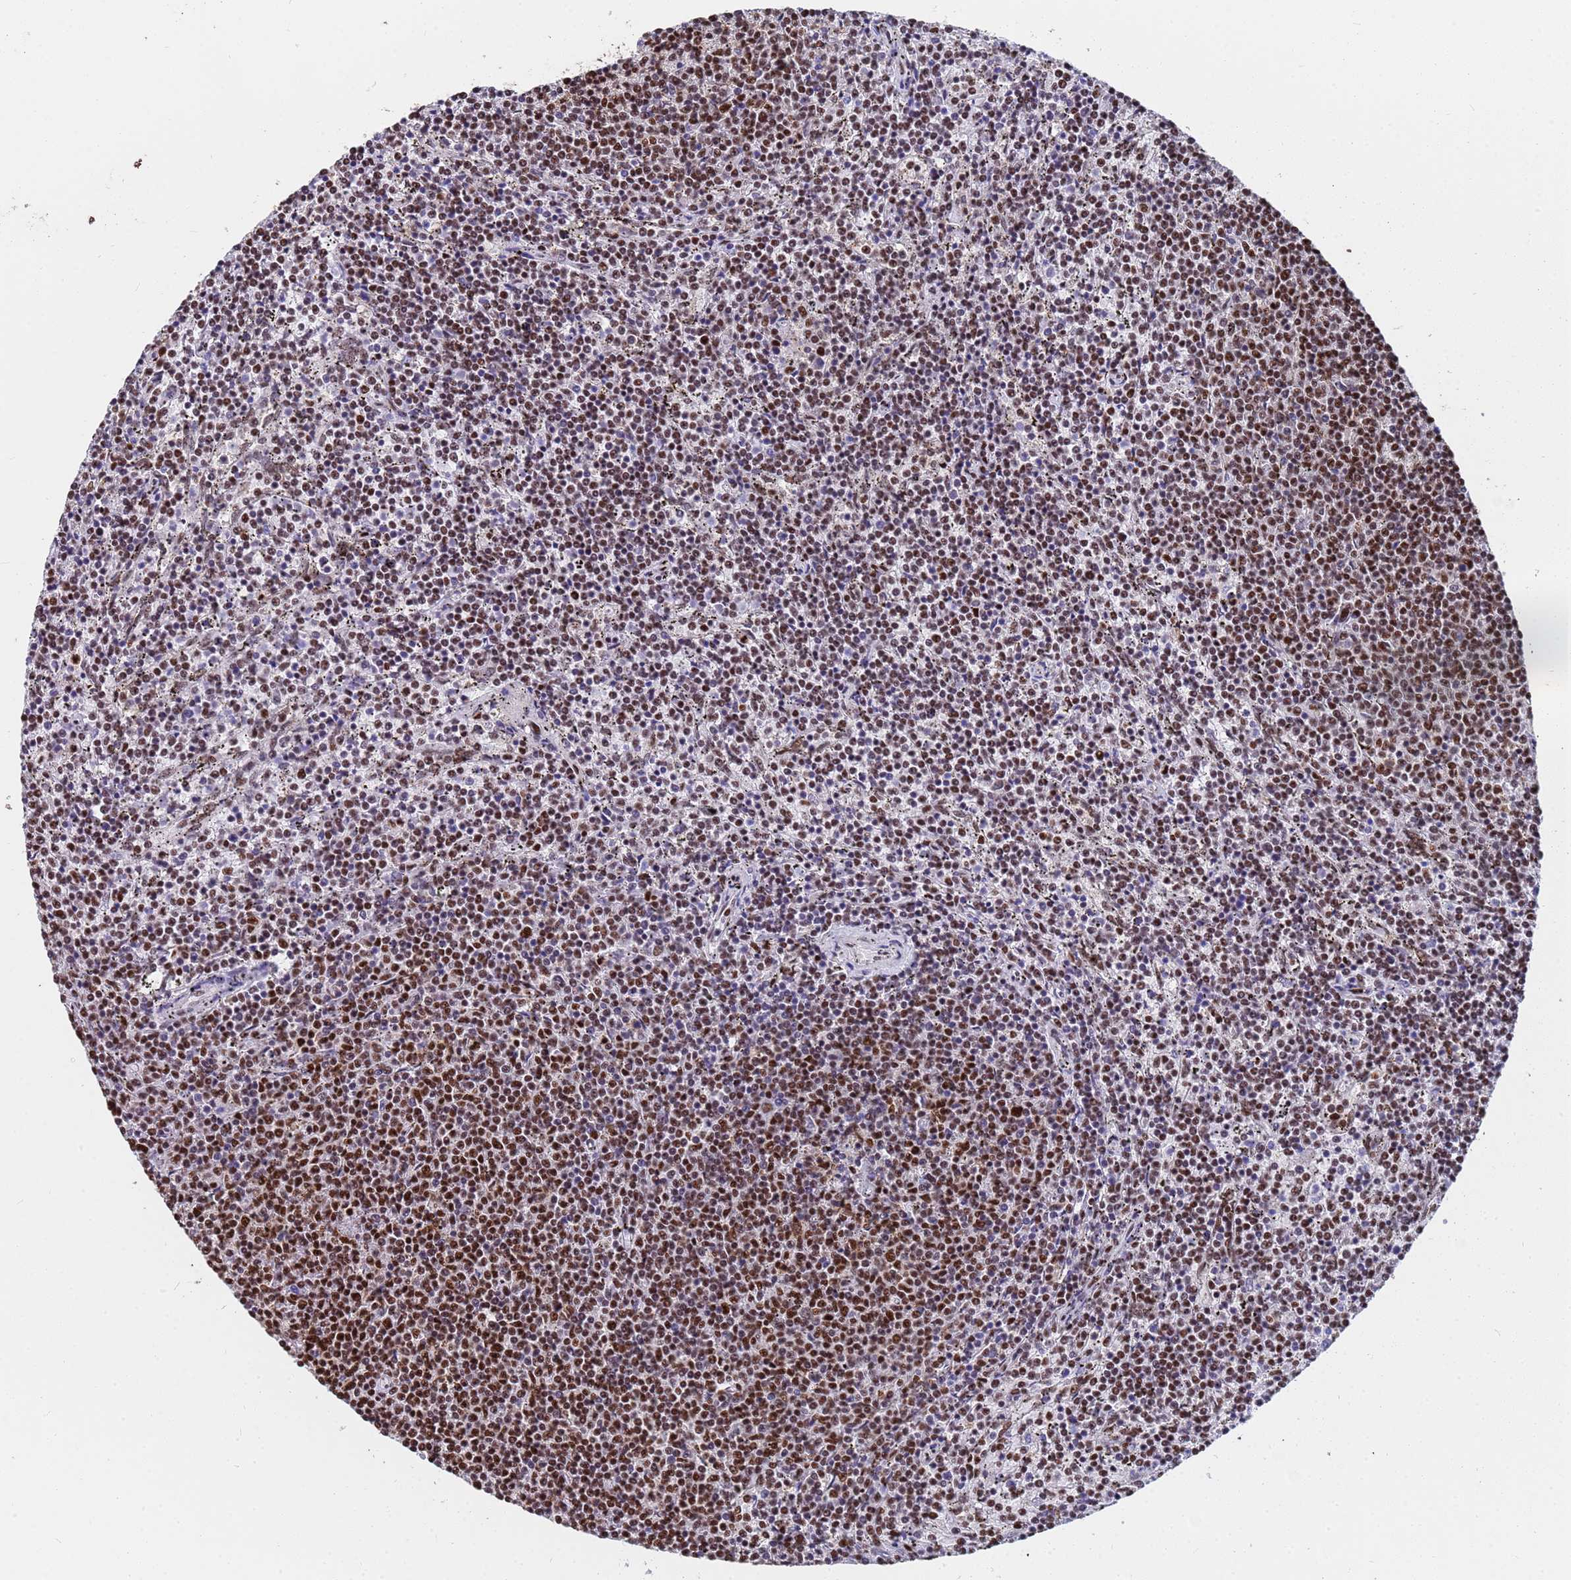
{"staining": {"intensity": "moderate", "quantity": "25%-75%", "location": "nuclear"}, "tissue": "lymphoma", "cell_type": "Tumor cells", "image_type": "cancer", "snomed": [{"axis": "morphology", "description": "Malignant lymphoma, non-Hodgkin's type, Low grade"}, {"axis": "topography", "description": "Spleen"}], "caption": "Immunohistochemistry (DAB) staining of human malignant lymphoma, non-Hodgkin's type (low-grade) reveals moderate nuclear protein positivity in approximately 25%-75% of tumor cells. (Brightfield microscopy of DAB IHC at high magnification).", "gene": "SF3B2", "patient": {"sex": "female", "age": 50}}